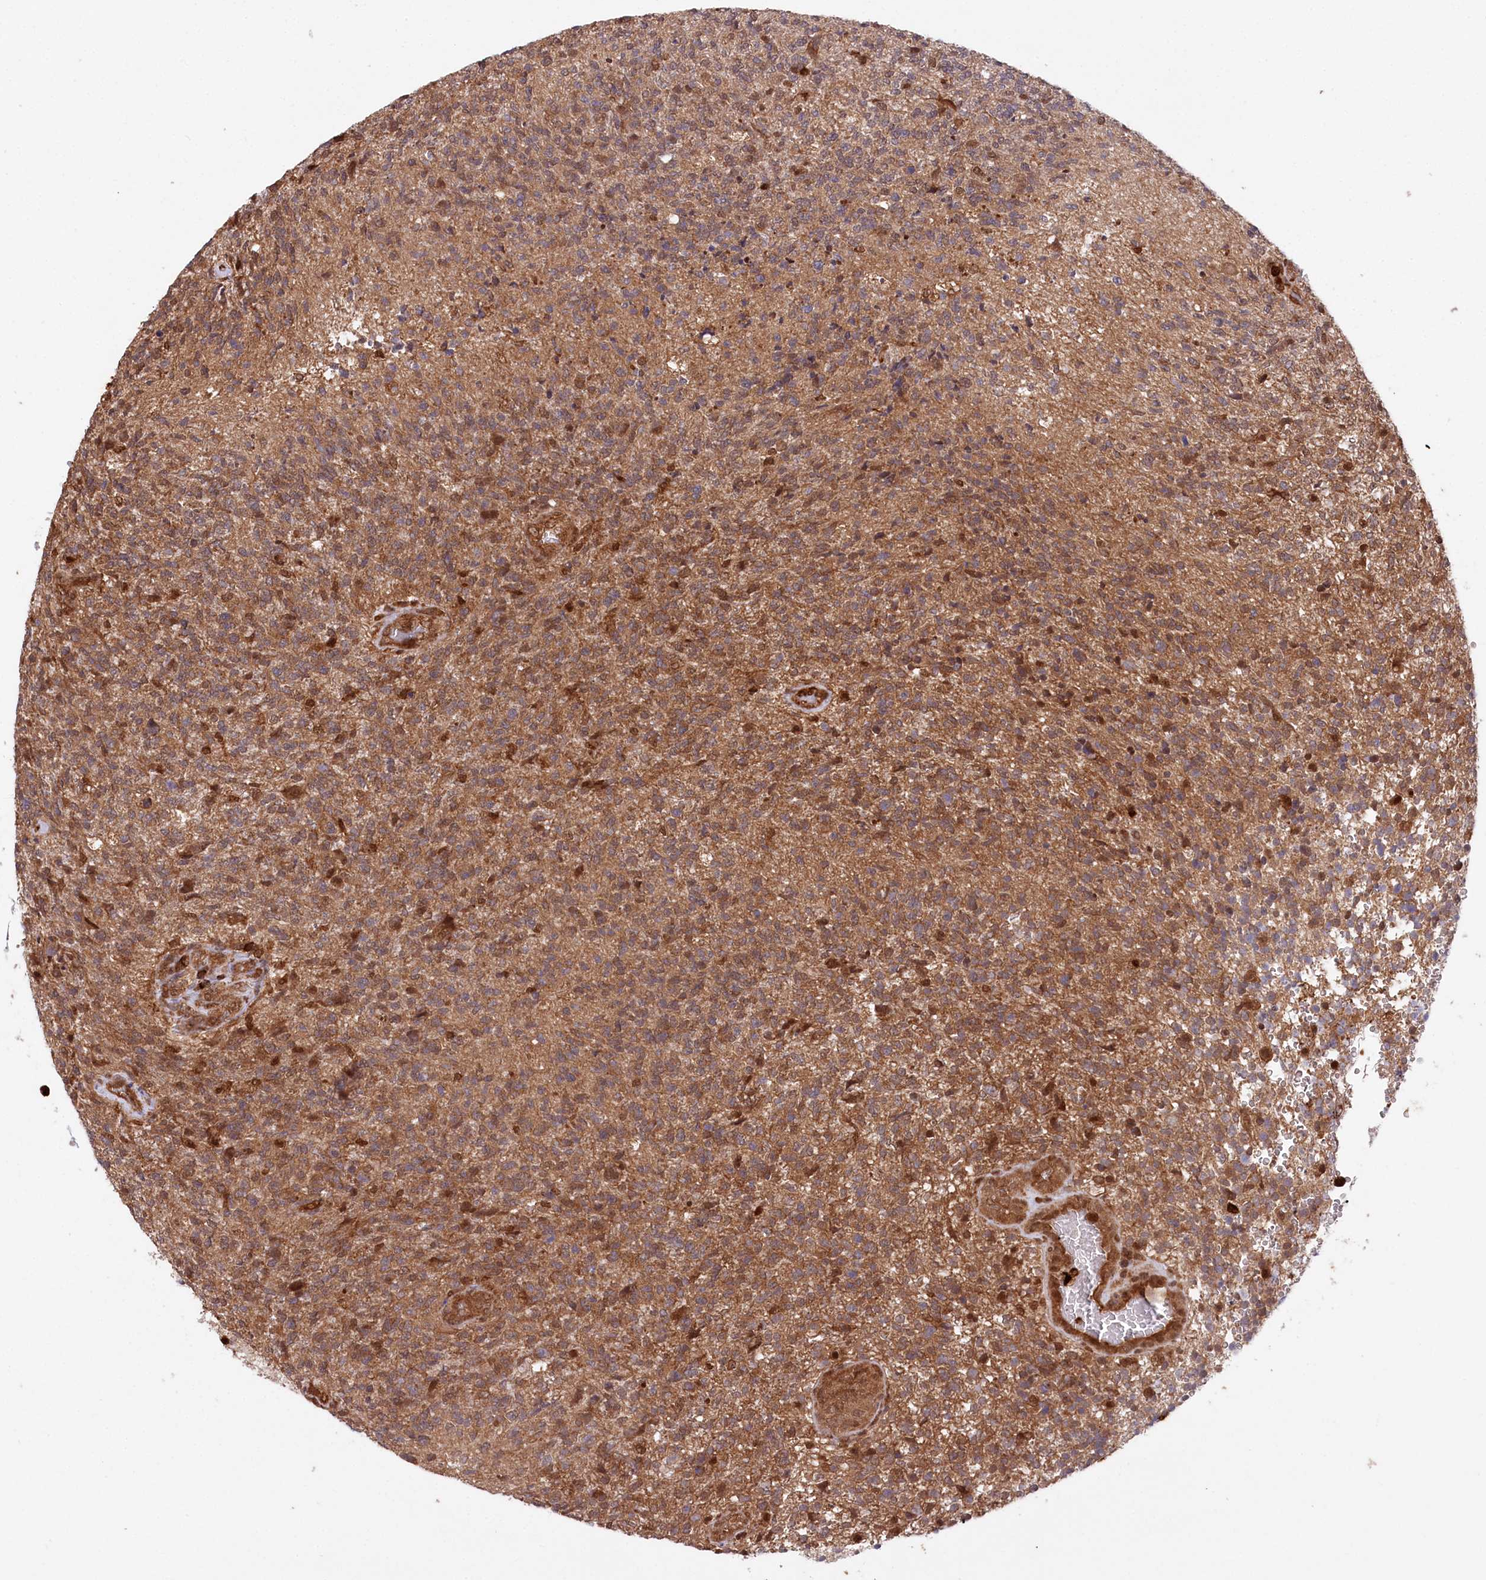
{"staining": {"intensity": "moderate", "quantity": ">75%", "location": "cytoplasmic/membranous"}, "tissue": "glioma", "cell_type": "Tumor cells", "image_type": "cancer", "snomed": [{"axis": "morphology", "description": "Glioma, malignant, High grade"}, {"axis": "topography", "description": "Brain"}], "caption": "Protein staining displays moderate cytoplasmic/membranous expression in approximately >75% of tumor cells in glioma.", "gene": "LSG1", "patient": {"sex": "male", "age": 56}}